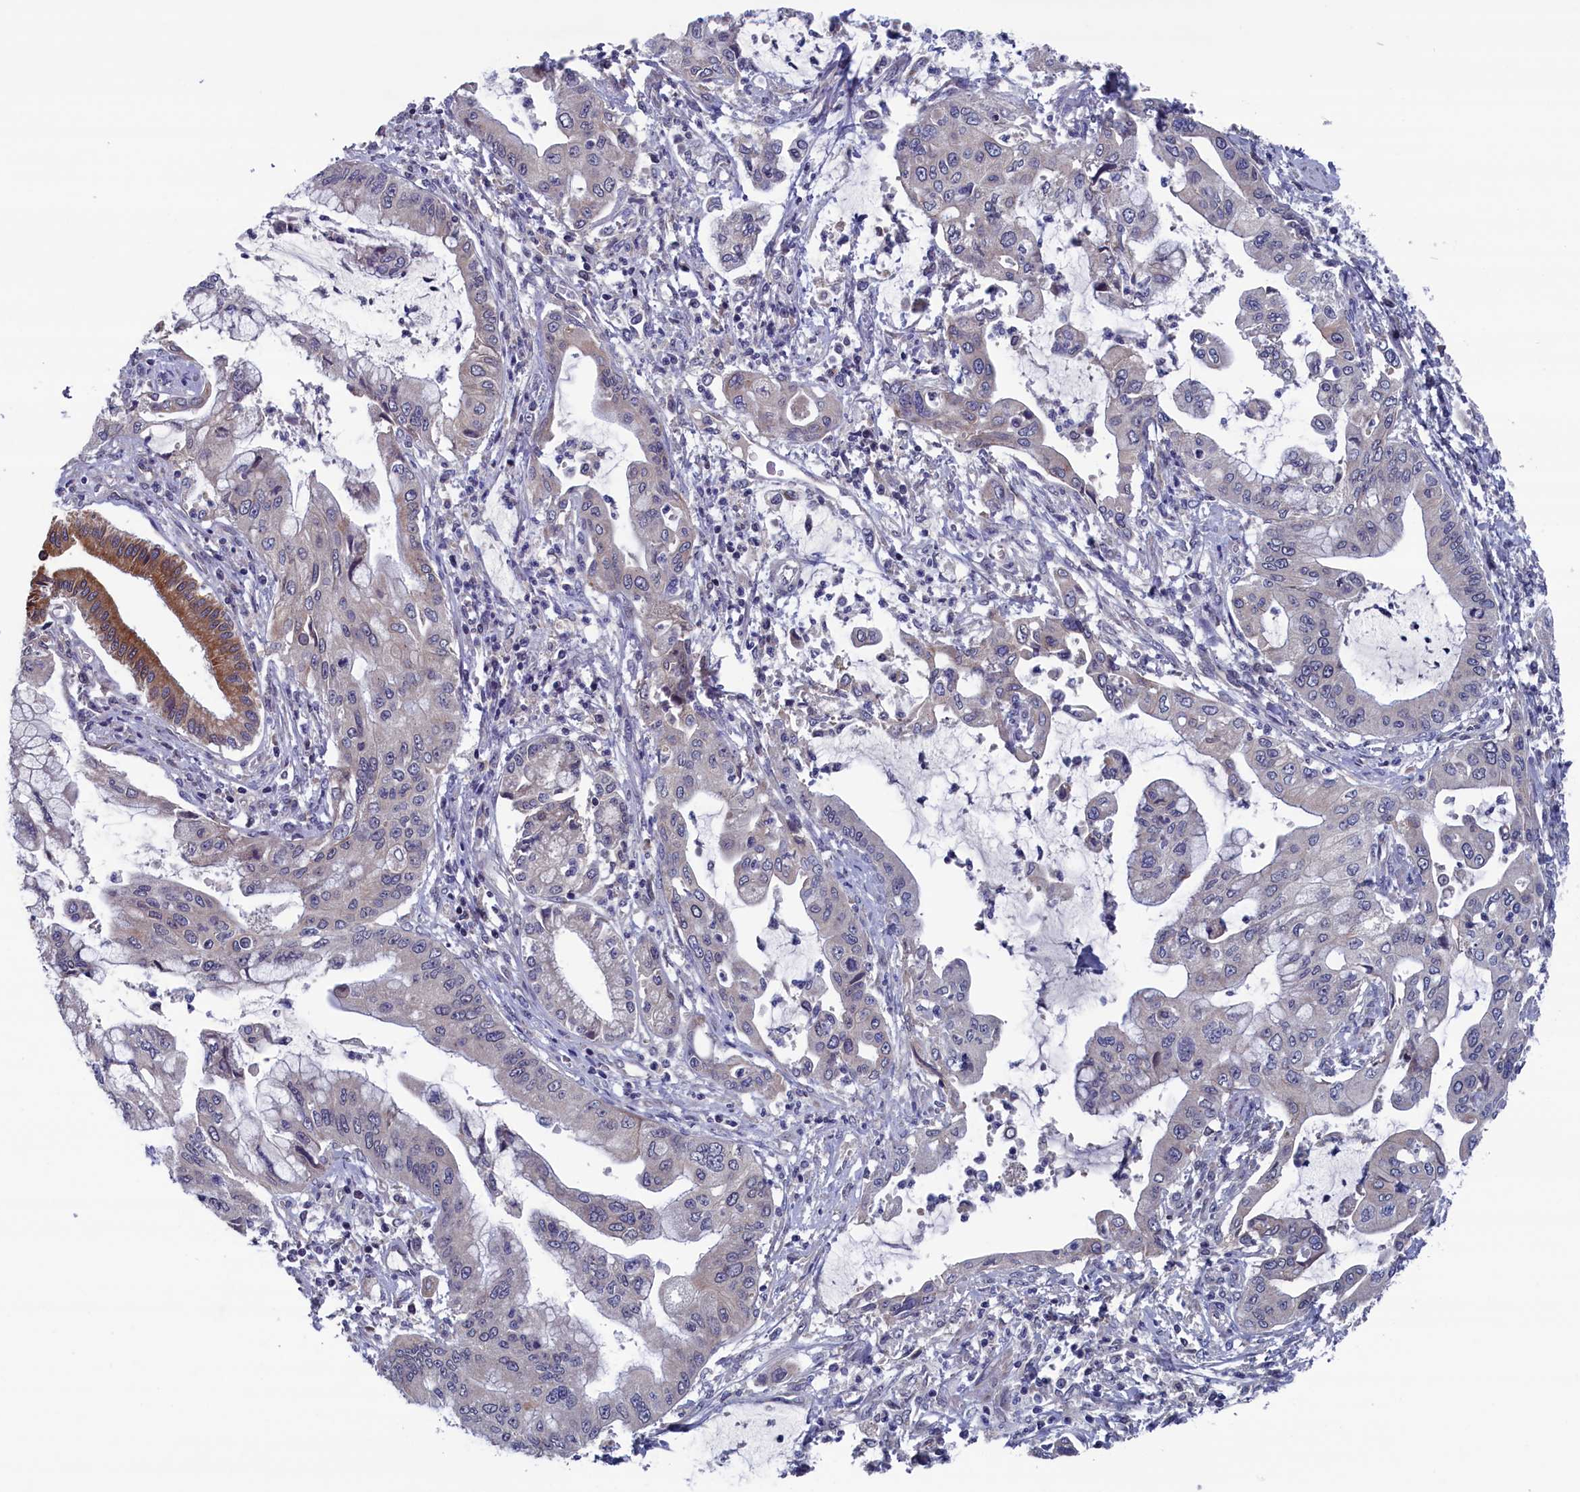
{"staining": {"intensity": "negative", "quantity": "none", "location": "none"}, "tissue": "pancreatic cancer", "cell_type": "Tumor cells", "image_type": "cancer", "snomed": [{"axis": "morphology", "description": "Adenocarcinoma, NOS"}, {"axis": "topography", "description": "Pancreas"}], "caption": "Tumor cells are negative for brown protein staining in pancreatic cancer (adenocarcinoma). (DAB (3,3'-diaminobenzidine) immunohistochemistry (IHC) visualized using brightfield microscopy, high magnification).", "gene": "SPATA13", "patient": {"sex": "male", "age": 46}}